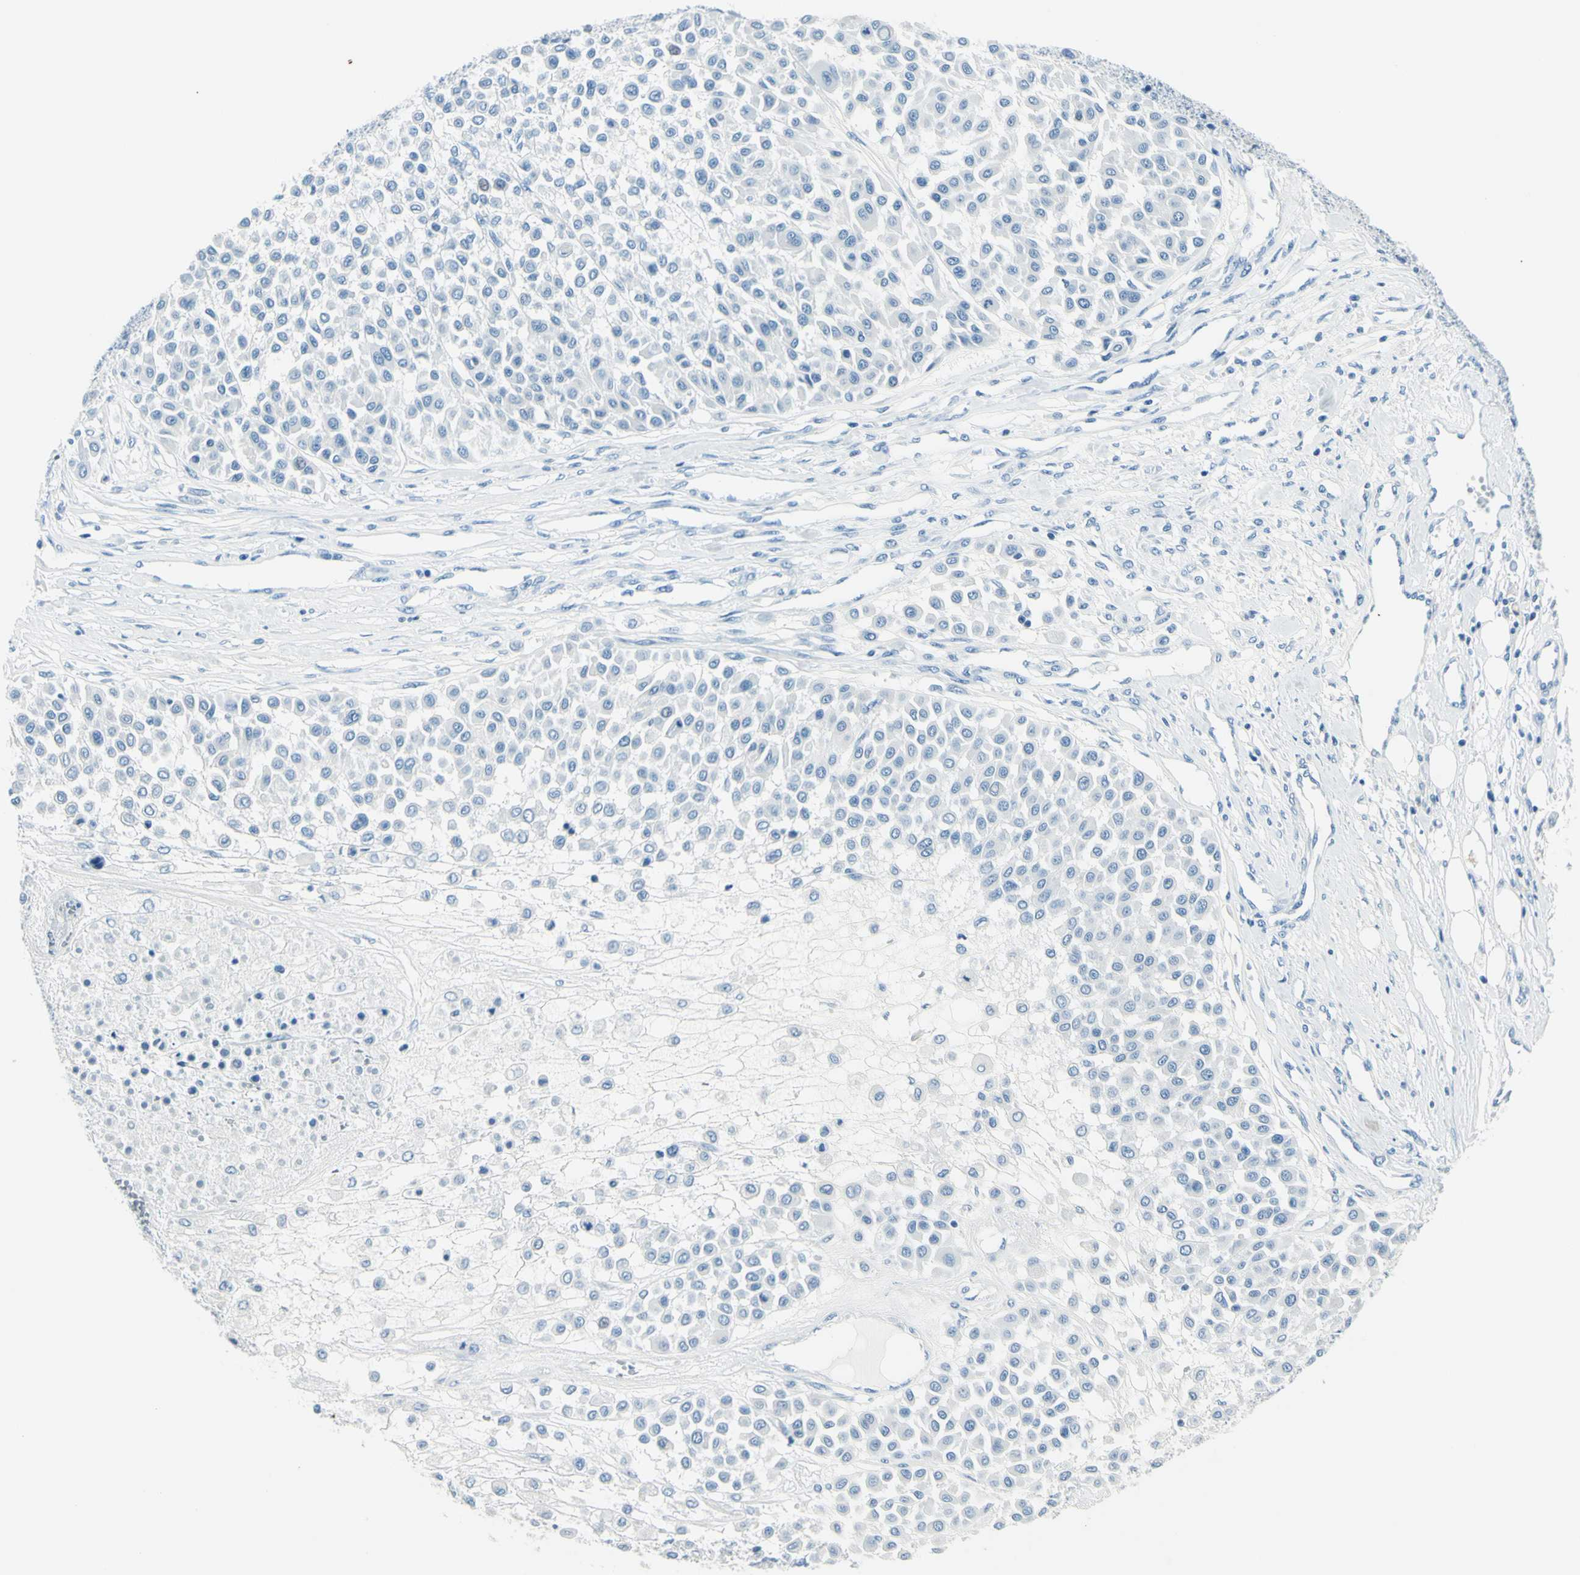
{"staining": {"intensity": "negative", "quantity": "none", "location": "none"}, "tissue": "melanoma", "cell_type": "Tumor cells", "image_type": "cancer", "snomed": [{"axis": "morphology", "description": "Malignant melanoma, Metastatic site"}, {"axis": "topography", "description": "Soft tissue"}], "caption": "Tumor cells are negative for protein expression in human melanoma.", "gene": "CDH15", "patient": {"sex": "male", "age": 41}}